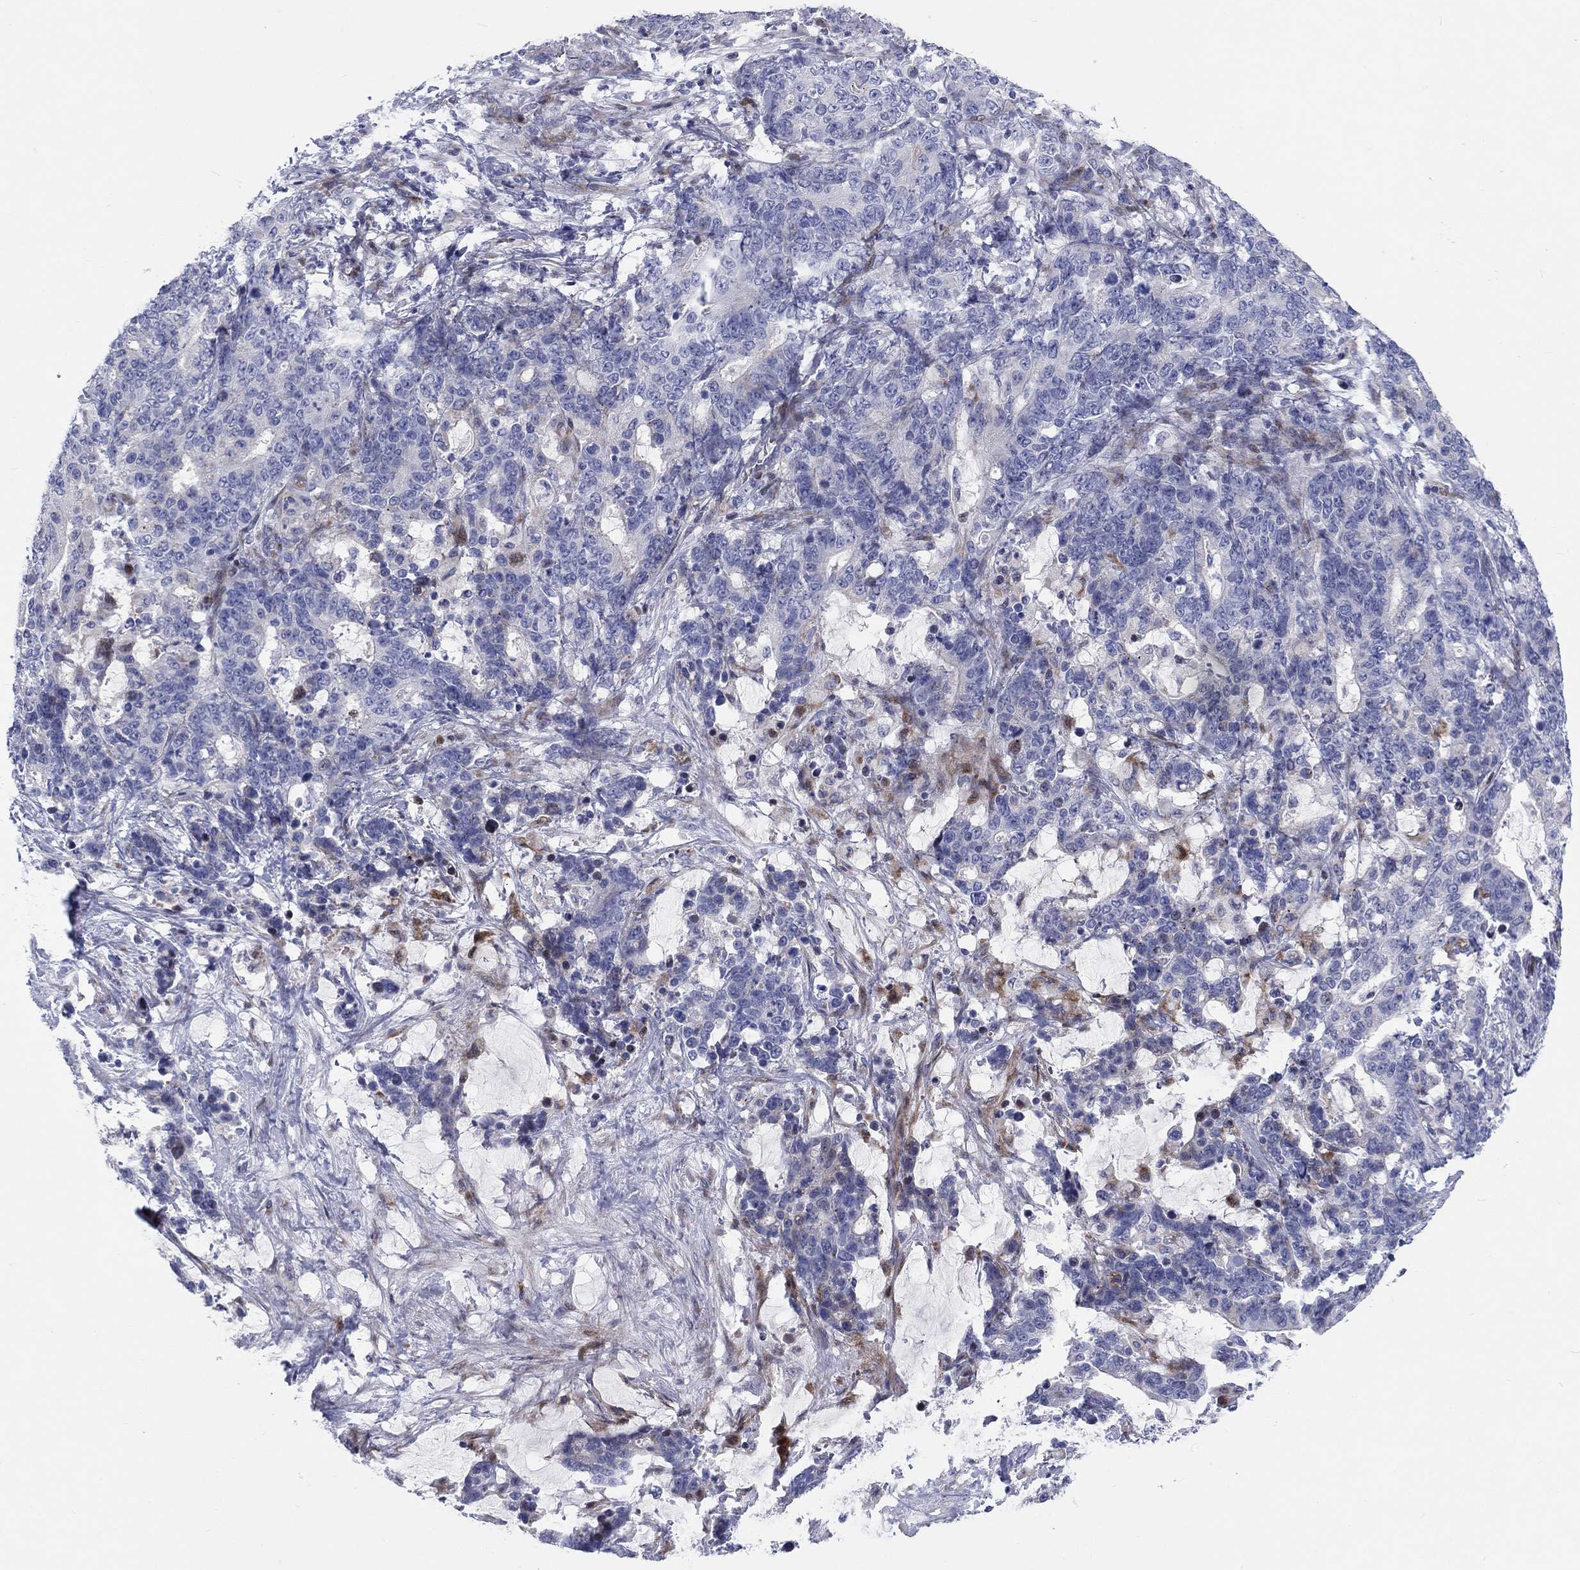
{"staining": {"intensity": "negative", "quantity": "none", "location": "none"}, "tissue": "stomach cancer", "cell_type": "Tumor cells", "image_type": "cancer", "snomed": [{"axis": "morphology", "description": "Normal tissue, NOS"}, {"axis": "morphology", "description": "Adenocarcinoma, NOS"}, {"axis": "topography", "description": "Stomach"}], "caption": "This is an immunohistochemistry image of adenocarcinoma (stomach). There is no expression in tumor cells.", "gene": "ARHGAP36", "patient": {"sex": "female", "age": 64}}